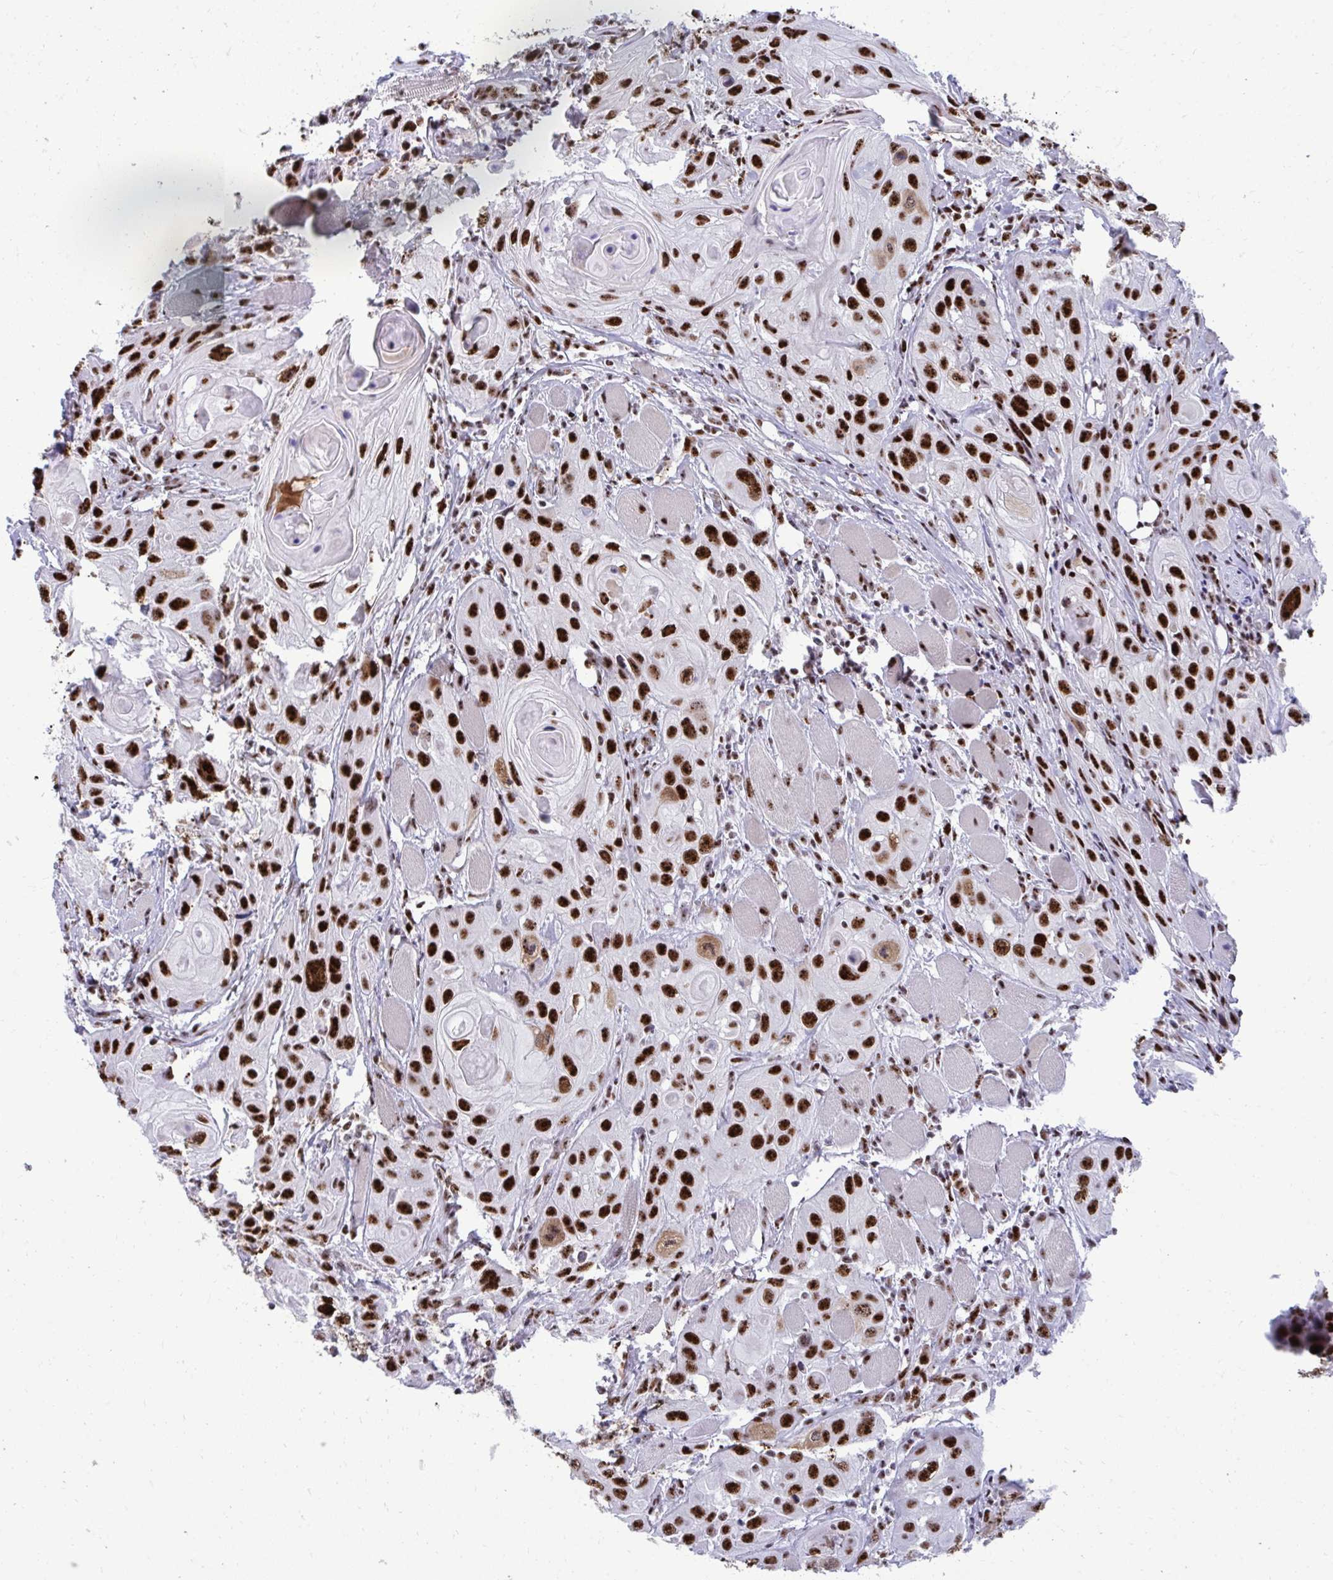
{"staining": {"intensity": "strong", "quantity": ">75%", "location": "nuclear"}, "tissue": "head and neck cancer", "cell_type": "Tumor cells", "image_type": "cancer", "snomed": [{"axis": "morphology", "description": "Squamous cell carcinoma, NOS"}, {"axis": "topography", "description": "Oral tissue"}, {"axis": "topography", "description": "Head-Neck"}], "caption": "The histopathology image exhibits immunohistochemical staining of head and neck squamous cell carcinoma. There is strong nuclear positivity is present in approximately >75% of tumor cells.", "gene": "PELP1", "patient": {"sex": "male", "age": 58}}